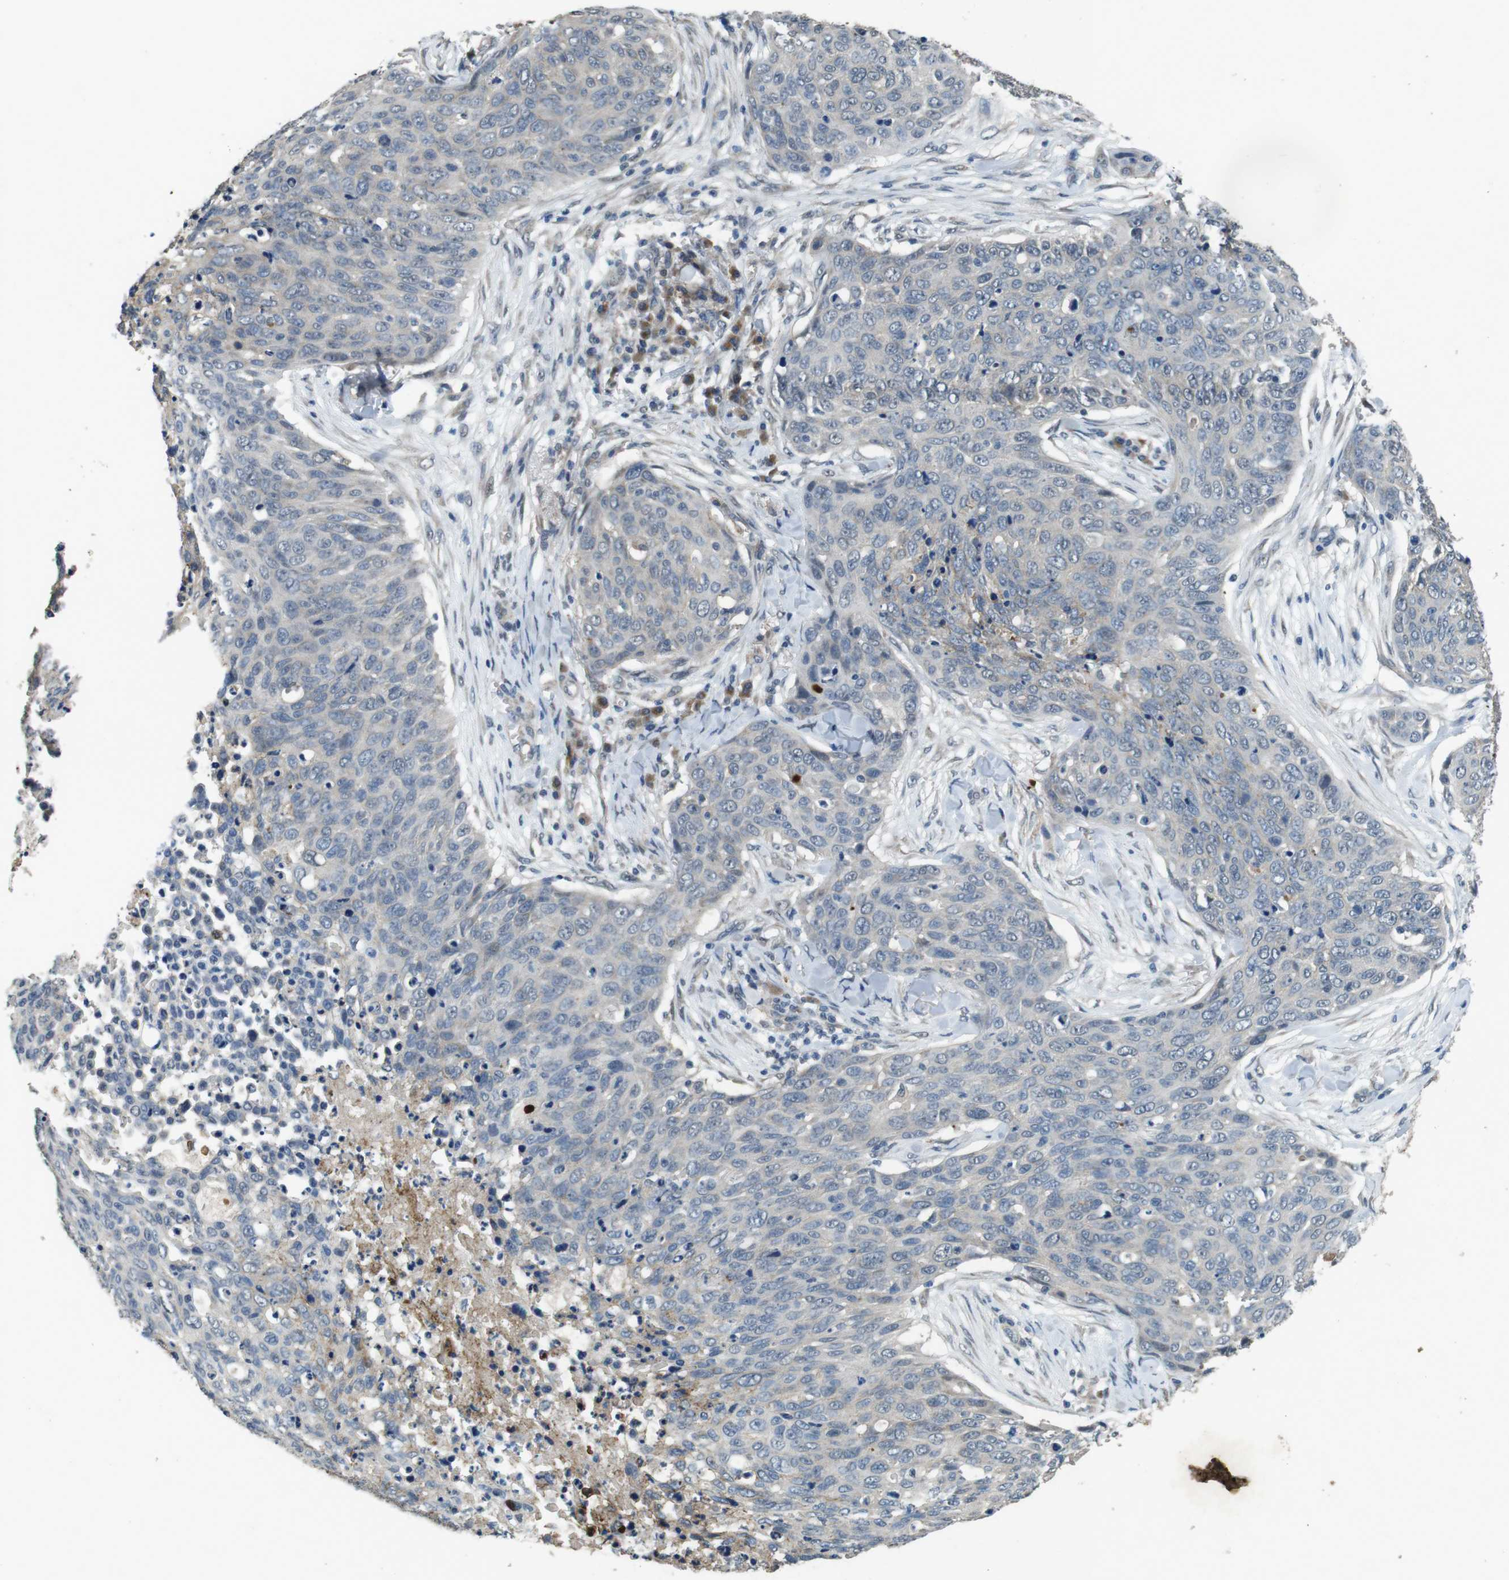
{"staining": {"intensity": "negative", "quantity": "none", "location": "none"}, "tissue": "skin cancer", "cell_type": "Tumor cells", "image_type": "cancer", "snomed": [{"axis": "morphology", "description": "Squamous cell carcinoma in situ, NOS"}, {"axis": "morphology", "description": "Squamous cell carcinoma, NOS"}, {"axis": "topography", "description": "Skin"}], "caption": "The immunohistochemistry image has no significant staining in tumor cells of skin cancer (squamous cell carcinoma in situ) tissue.", "gene": "CLDN7", "patient": {"sex": "male", "age": 93}}